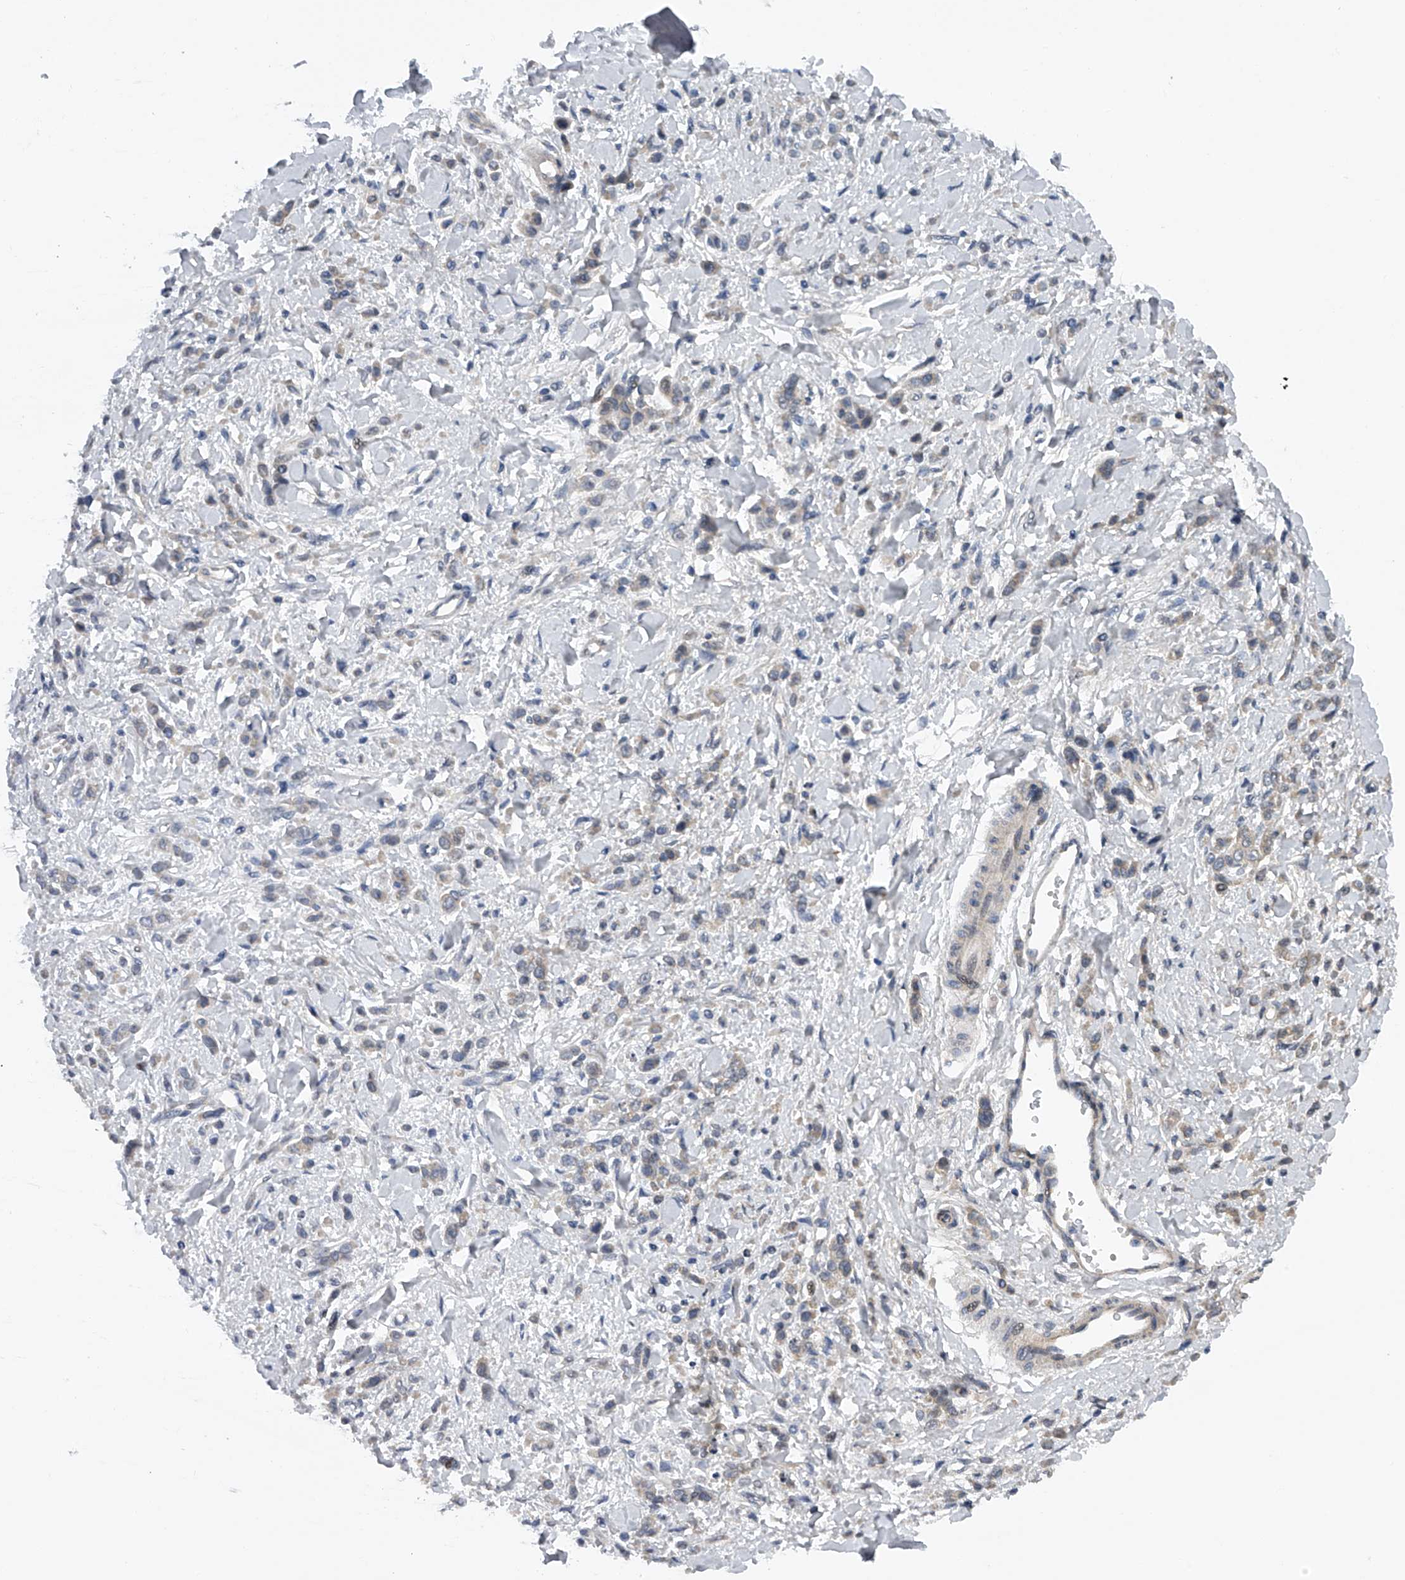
{"staining": {"intensity": "weak", "quantity": "<25%", "location": "cytoplasmic/membranous"}, "tissue": "stomach cancer", "cell_type": "Tumor cells", "image_type": "cancer", "snomed": [{"axis": "morphology", "description": "Normal tissue, NOS"}, {"axis": "morphology", "description": "Adenocarcinoma, NOS"}, {"axis": "topography", "description": "Stomach"}], "caption": "Photomicrograph shows no significant protein positivity in tumor cells of stomach adenocarcinoma.", "gene": "RNF5", "patient": {"sex": "male", "age": 82}}